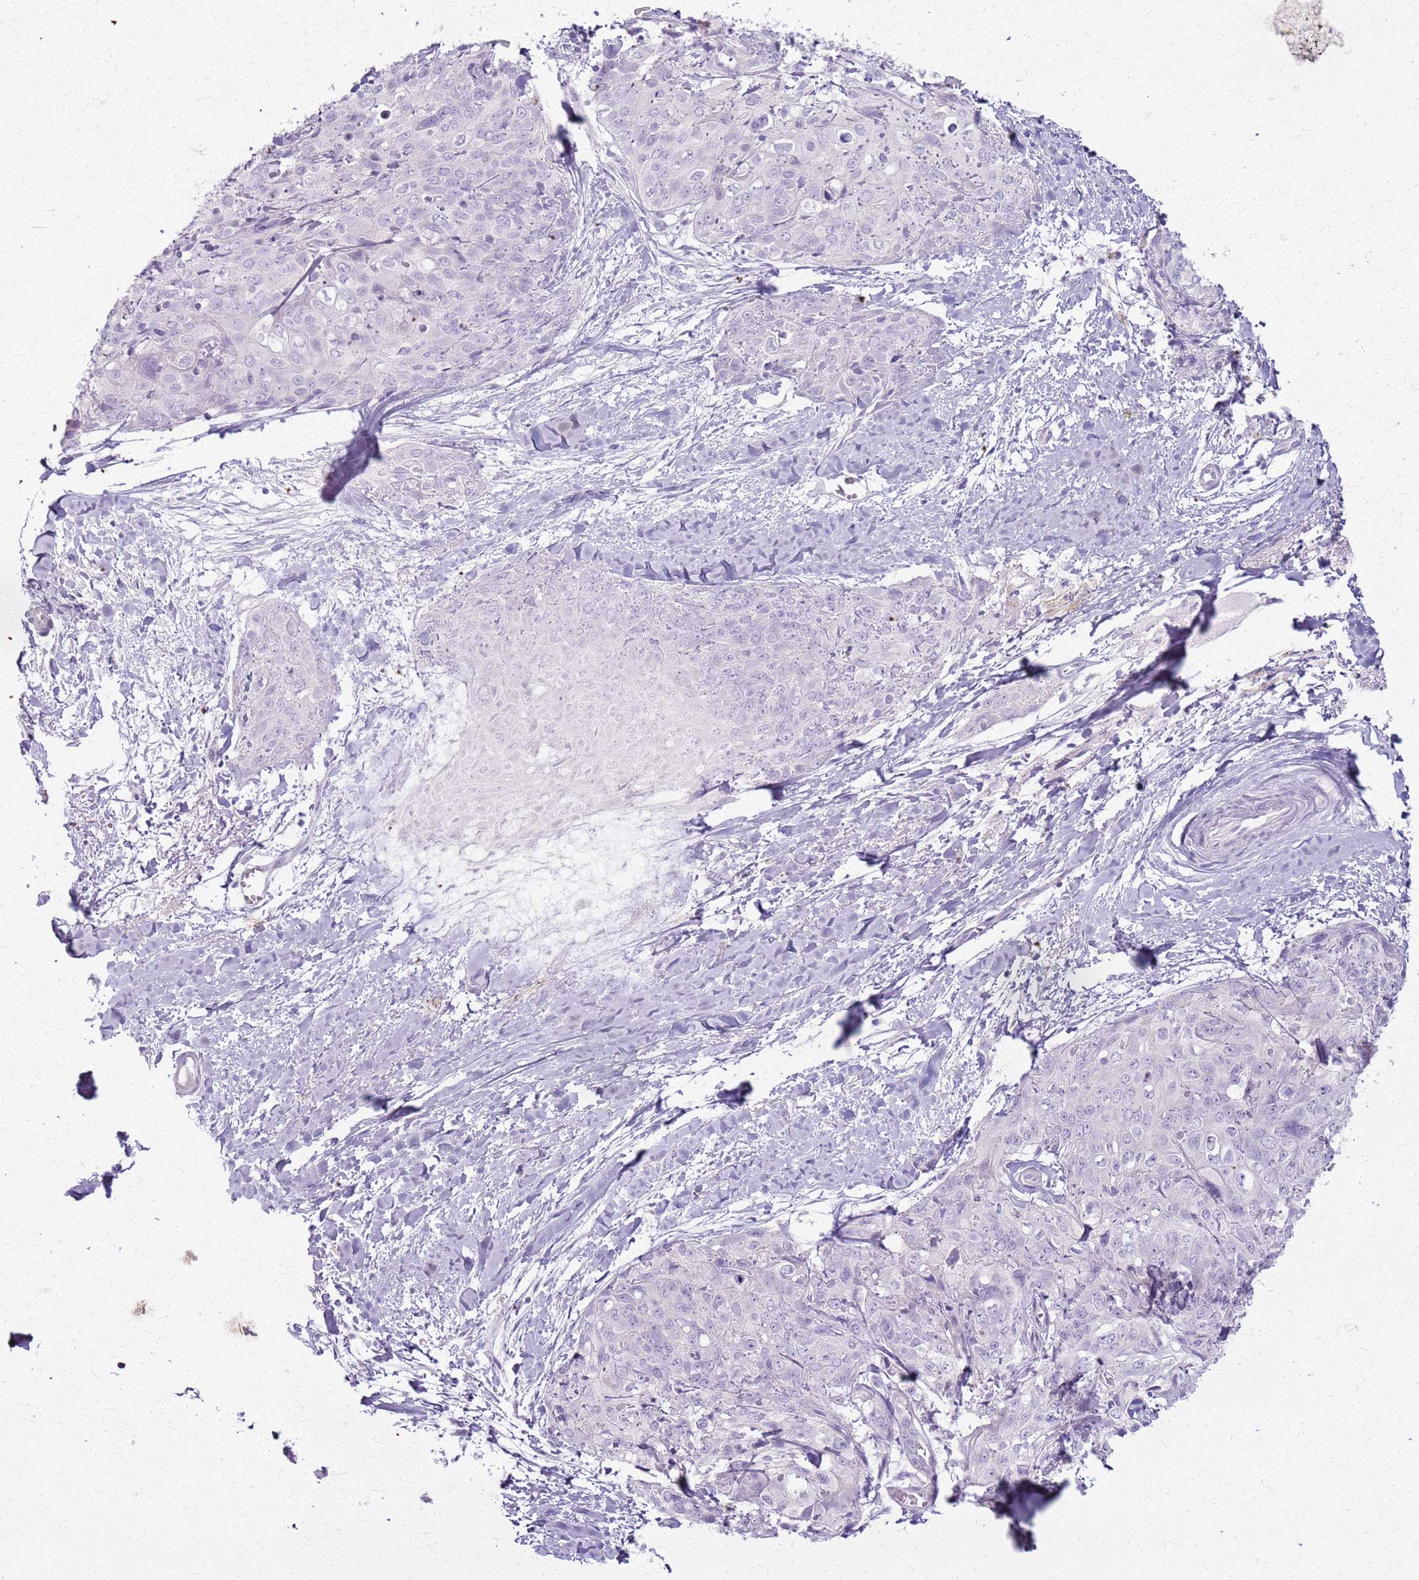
{"staining": {"intensity": "negative", "quantity": "none", "location": "none"}, "tissue": "skin cancer", "cell_type": "Tumor cells", "image_type": "cancer", "snomed": [{"axis": "morphology", "description": "Squamous cell carcinoma, NOS"}, {"axis": "topography", "description": "Skin"}, {"axis": "topography", "description": "Vulva"}], "caption": "Immunohistochemistry image of skin squamous cell carcinoma stained for a protein (brown), which demonstrates no expression in tumor cells. Nuclei are stained in blue.", "gene": "CSRP3", "patient": {"sex": "female", "age": 85}}